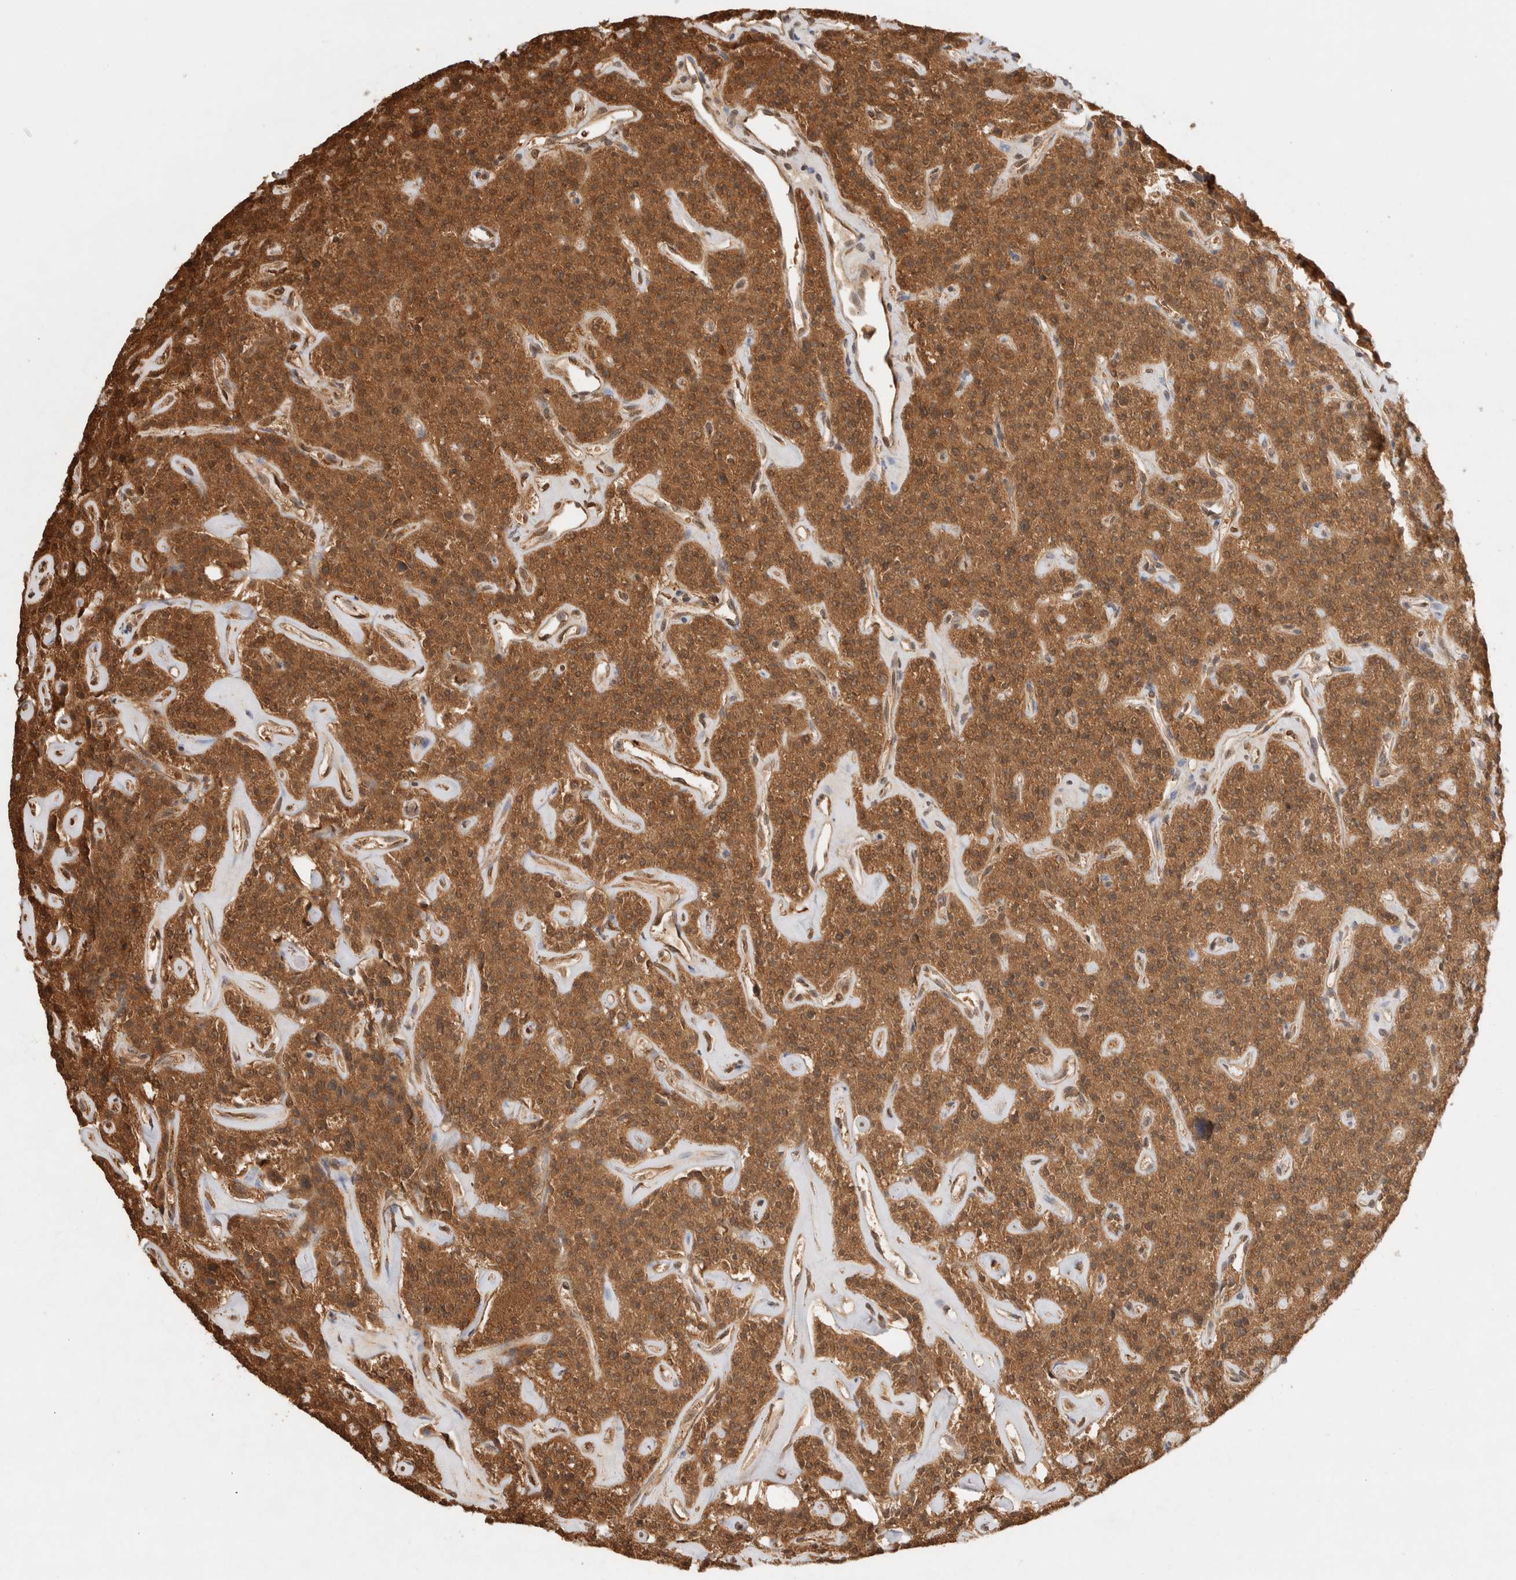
{"staining": {"intensity": "moderate", "quantity": ">75%", "location": "cytoplasmic/membranous"}, "tissue": "parathyroid gland", "cell_type": "Glandular cells", "image_type": "normal", "snomed": [{"axis": "morphology", "description": "Normal tissue, NOS"}, {"axis": "topography", "description": "Parathyroid gland"}], "caption": "Immunohistochemistry (IHC) histopathology image of unremarkable parathyroid gland: parathyroid gland stained using immunohistochemistry (IHC) exhibits medium levels of moderate protein expression localized specifically in the cytoplasmic/membranous of glandular cells, appearing as a cytoplasmic/membranous brown color.", "gene": "CA13", "patient": {"sex": "male", "age": 46}}